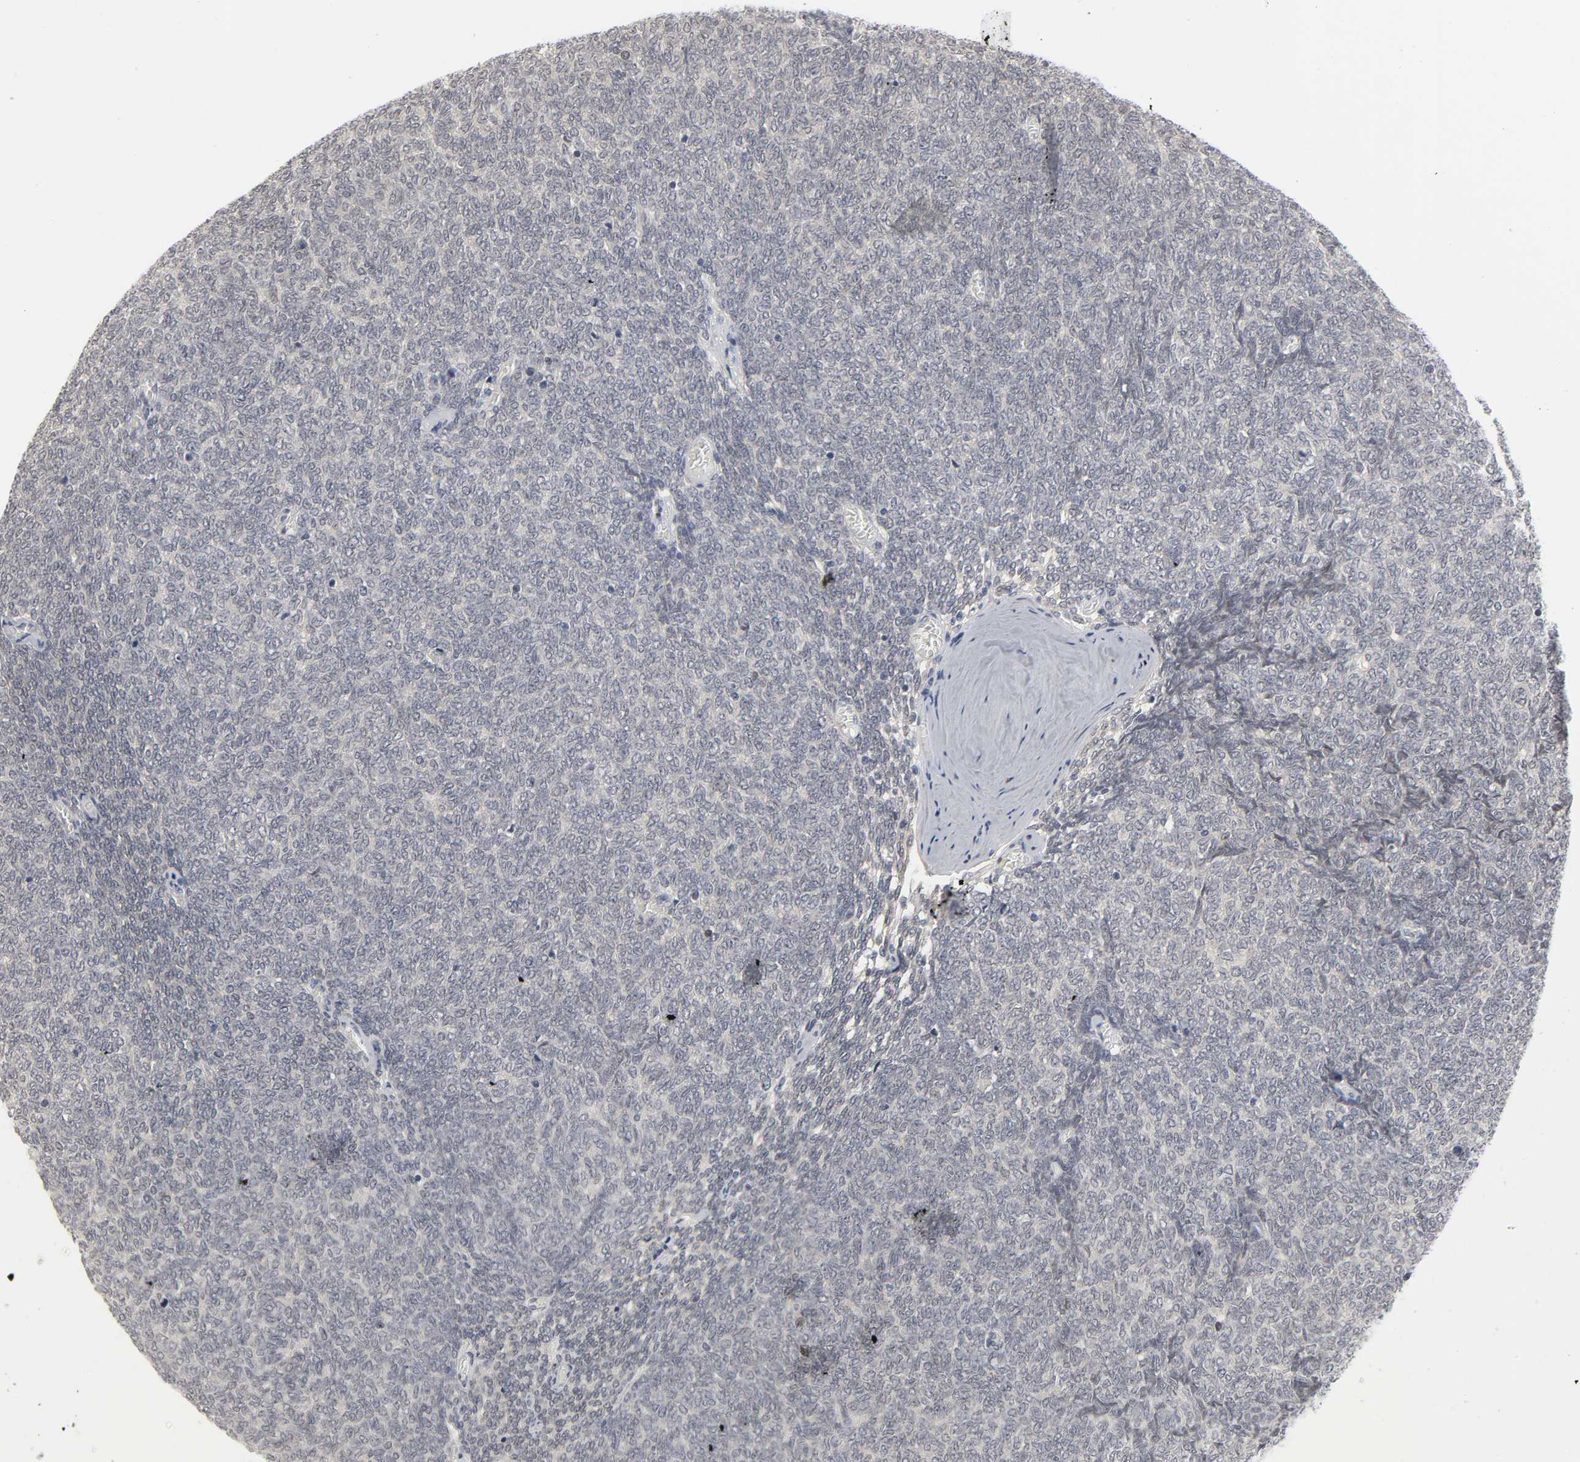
{"staining": {"intensity": "negative", "quantity": "none", "location": "none"}, "tissue": "renal cancer", "cell_type": "Tumor cells", "image_type": "cancer", "snomed": [{"axis": "morphology", "description": "Neoplasm, malignant, NOS"}, {"axis": "topography", "description": "Kidney"}], "caption": "The photomicrograph shows no staining of tumor cells in renal malignant neoplasm. (DAB (3,3'-diaminobenzidine) immunohistochemistry (IHC) visualized using brightfield microscopy, high magnification).", "gene": "PDLIM3", "patient": {"sex": "male", "age": 28}}